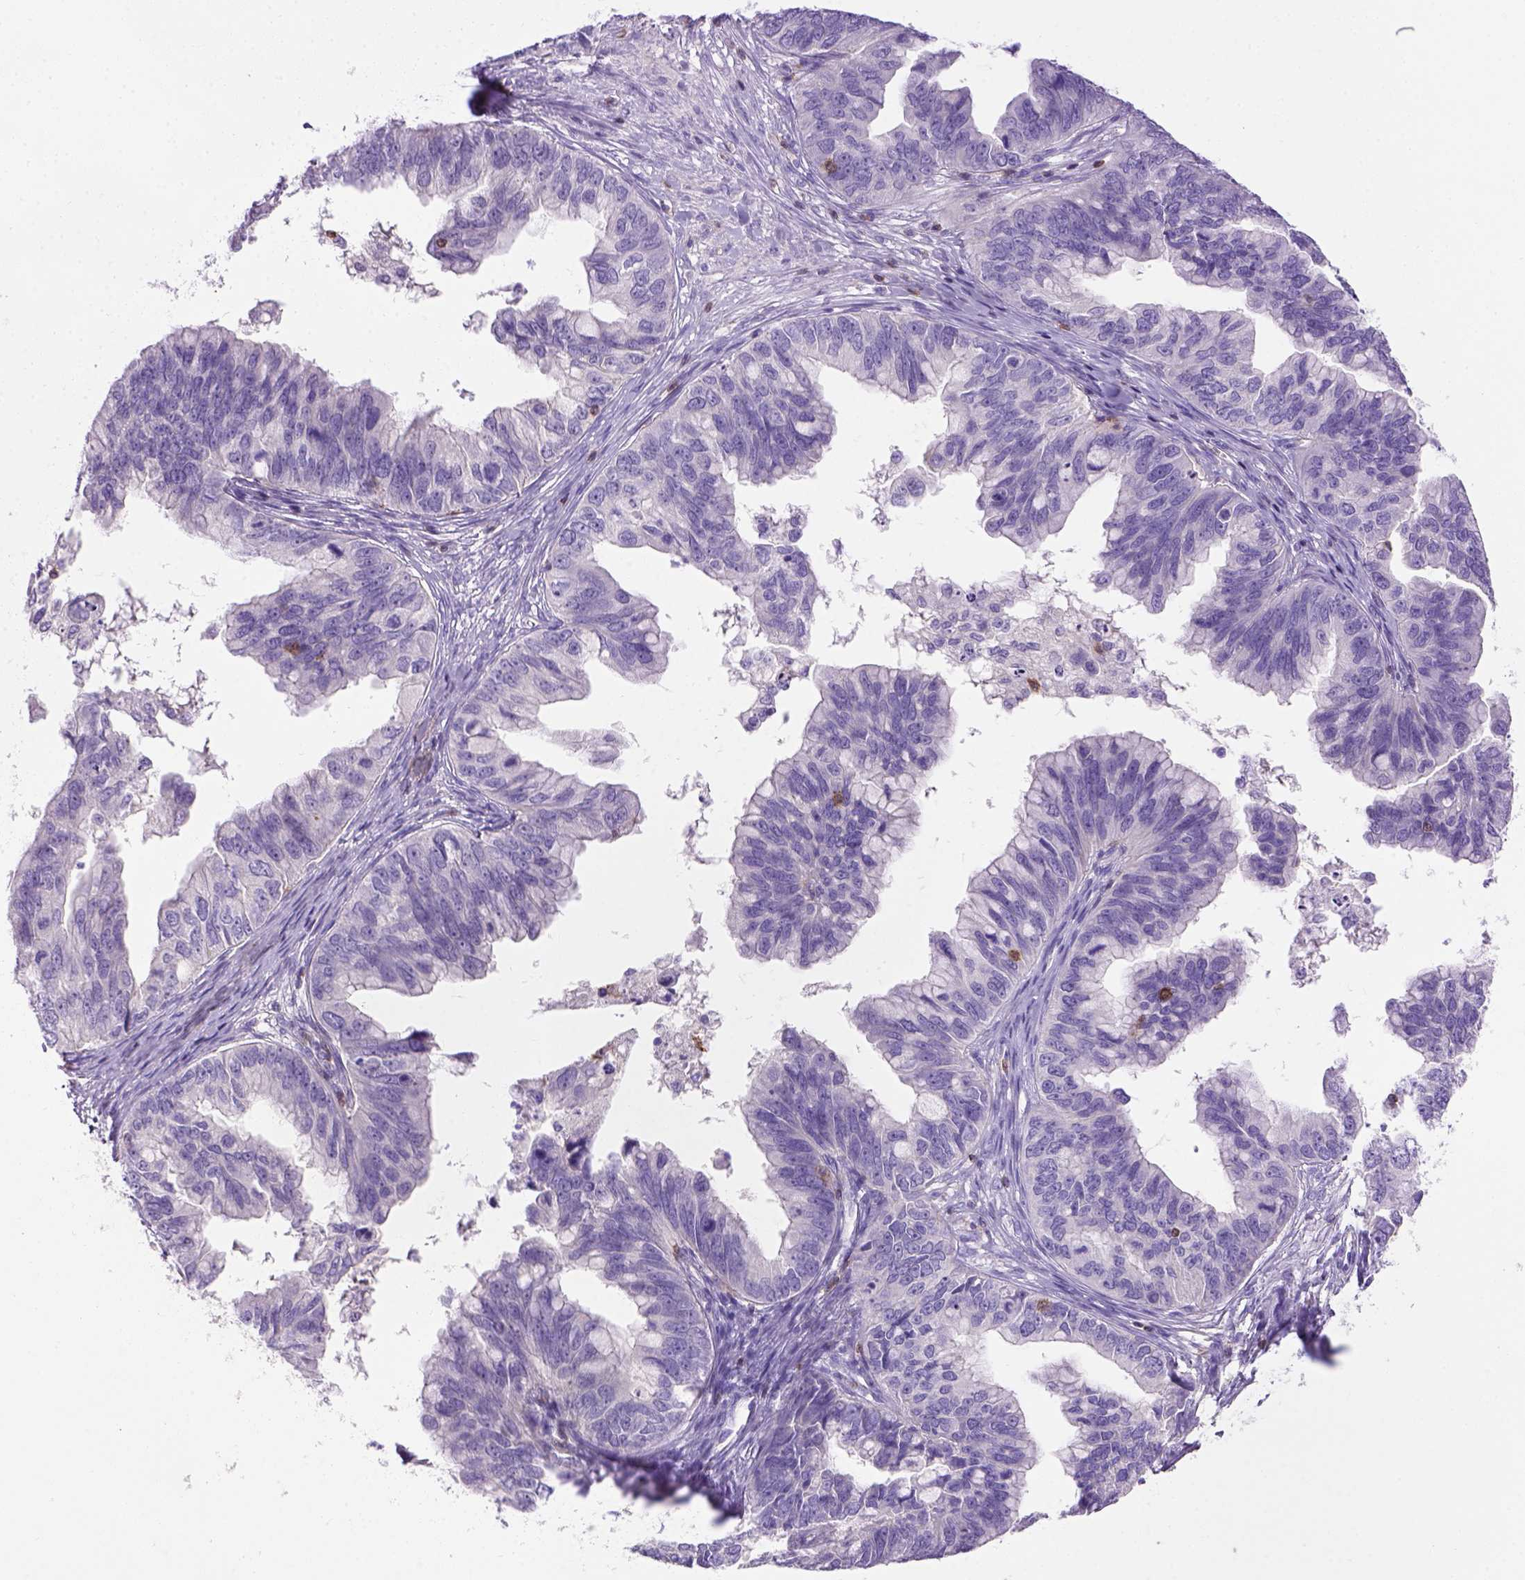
{"staining": {"intensity": "negative", "quantity": "none", "location": "none"}, "tissue": "ovarian cancer", "cell_type": "Tumor cells", "image_type": "cancer", "snomed": [{"axis": "morphology", "description": "Cystadenocarcinoma, mucinous, NOS"}, {"axis": "topography", "description": "Ovary"}], "caption": "Ovarian cancer stained for a protein using immunohistochemistry (IHC) exhibits no staining tumor cells.", "gene": "CD3E", "patient": {"sex": "female", "age": 76}}